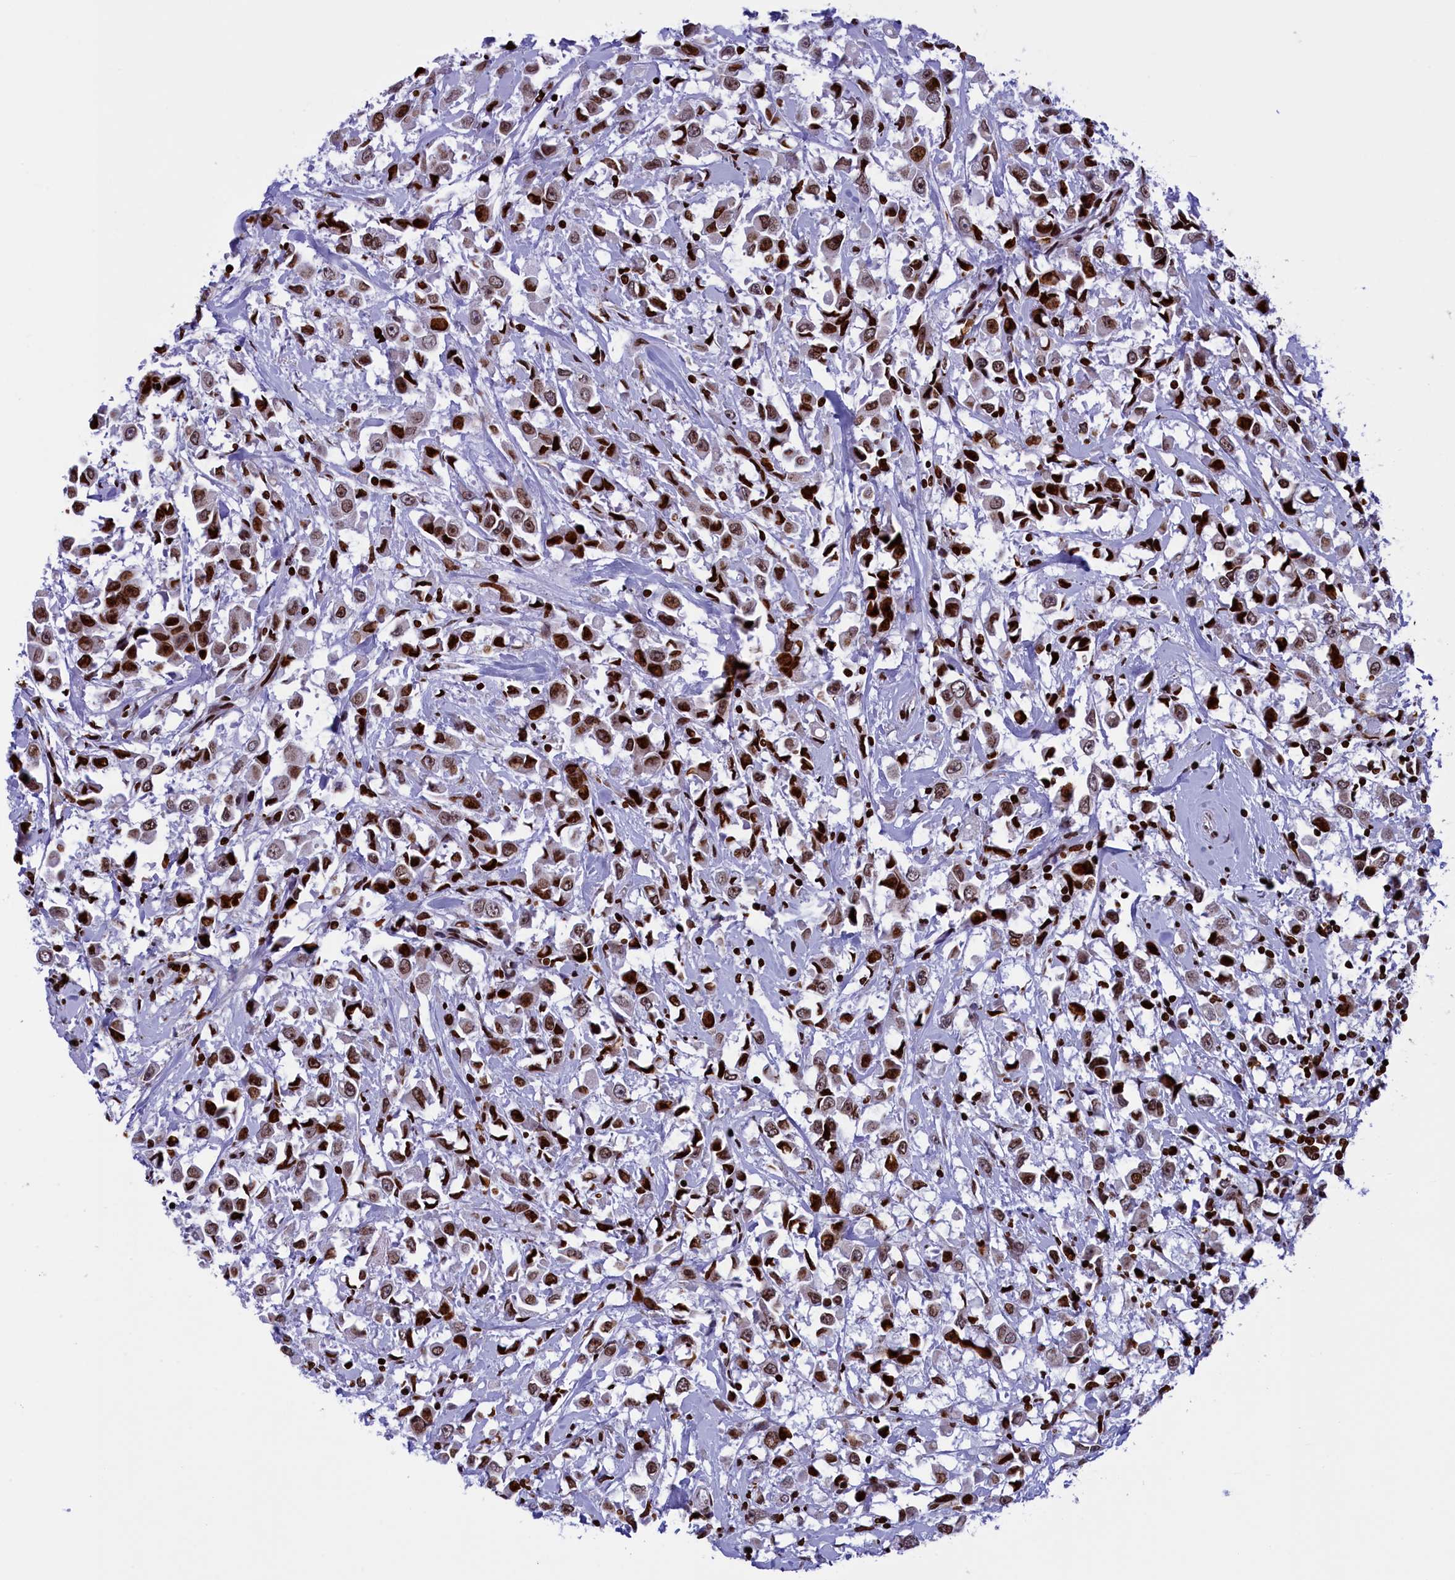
{"staining": {"intensity": "strong", "quantity": ">75%", "location": "nuclear"}, "tissue": "breast cancer", "cell_type": "Tumor cells", "image_type": "cancer", "snomed": [{"axis": "morphology", "description": "Duct carcinoma"}, {"axis": "topography", "description": "Breast"}], "caption": "Protein expression analysis of intraductal carcinoma (breast) exhibits strong nuclear expression in approximately >75% of tumor cells. Using DAB (3,3'-diaminobenzidine) (brown) and hematoxylin (blue) stains, captured at high magnification using brightfield microscopy.", "gene": "TIMM29", "patient": {"sex": "female", "age": 61}}